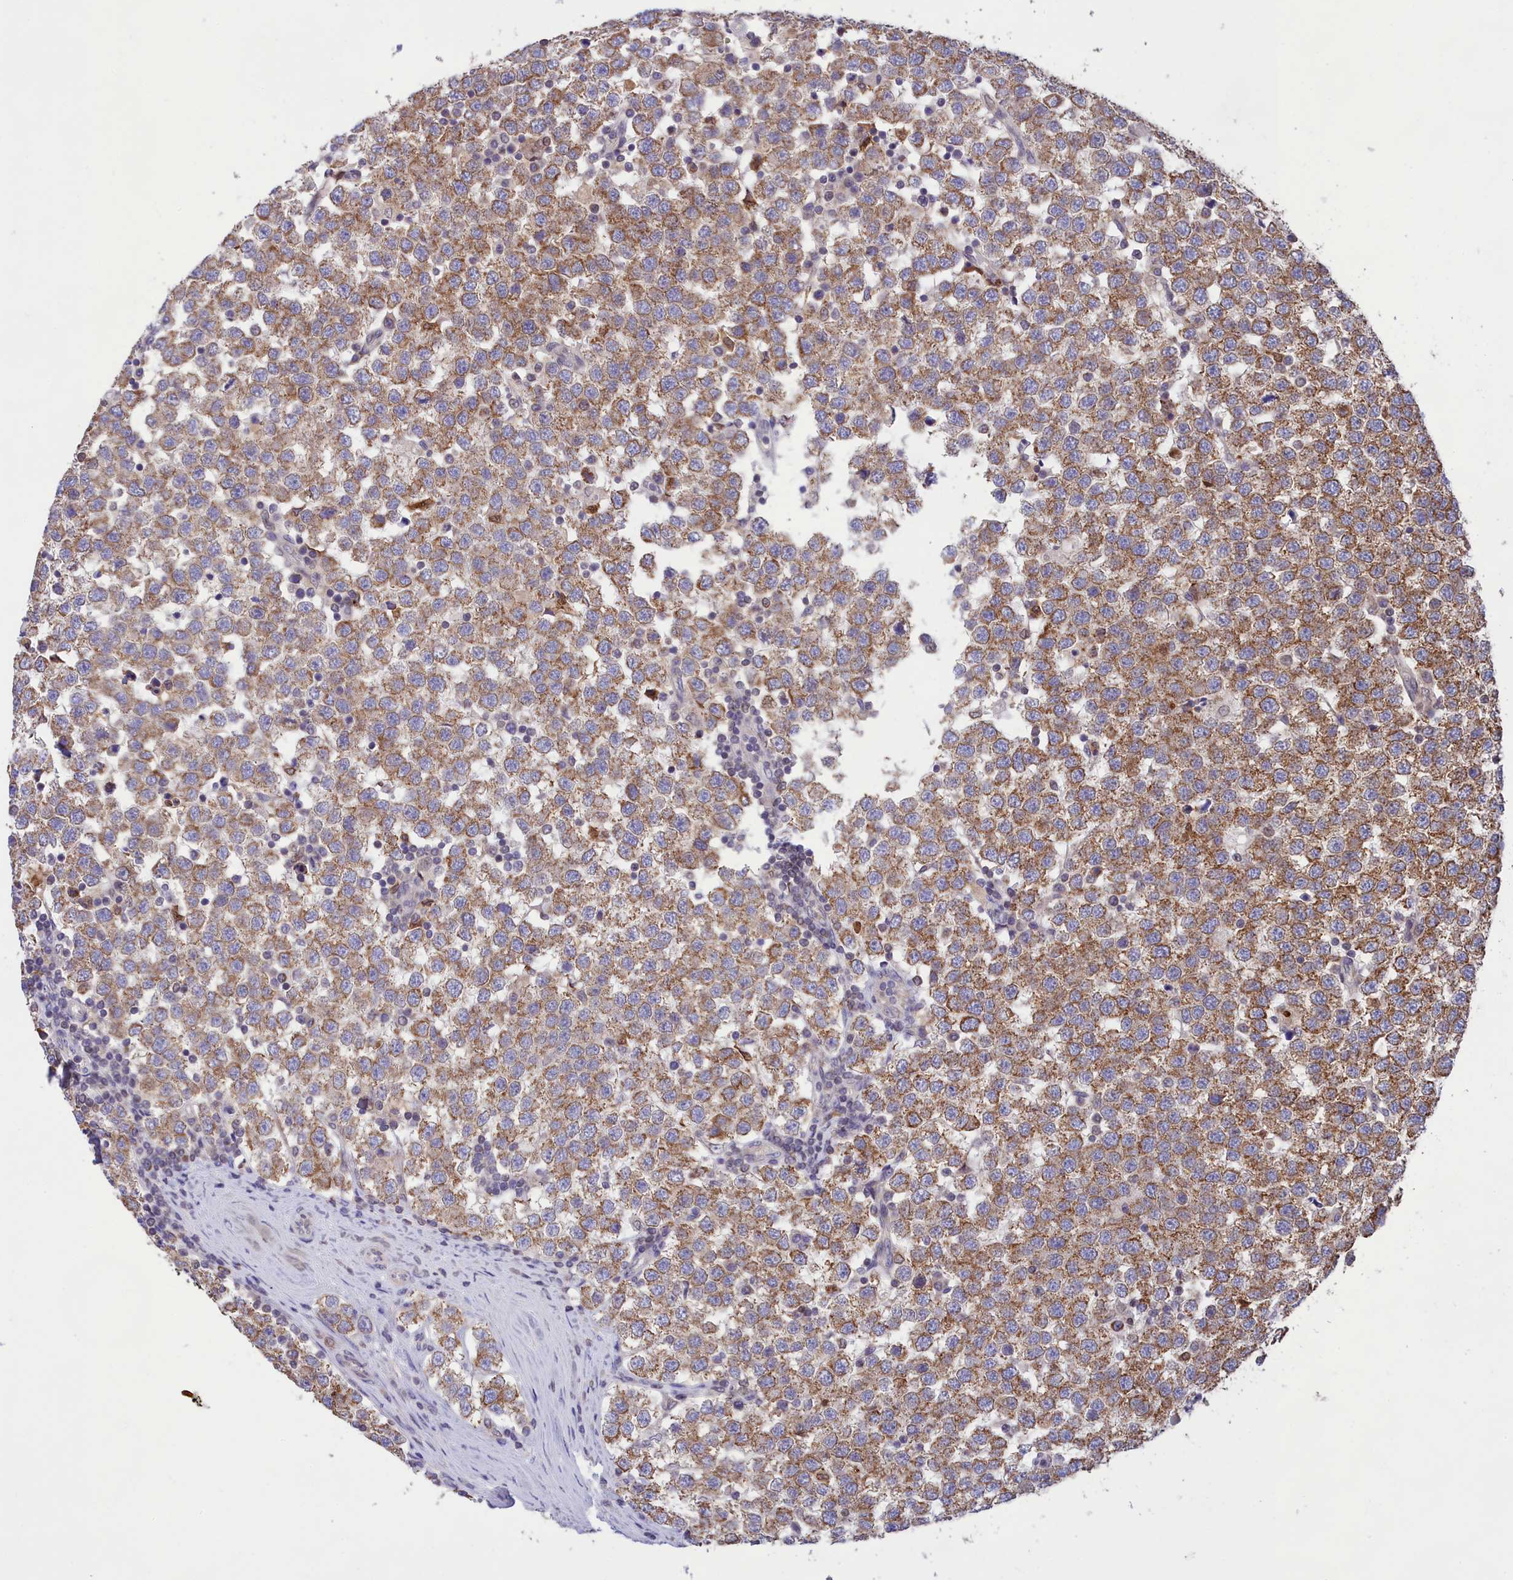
{"staining": {"intensity": "moderate", "quantity": ">75%", "location": "cytoplasmic/membranous"}, "tissue": "testis cancer", "cell_type": "Tumor cells", "image_type": "cancer", "snomed": [{"axis": "morphology", "description": "Seminoma, NOS"}, {"axis": "topography", "description": "Testis"}], "caption": "Immunohistochemistry micrograph of testis cancer (seminoma) stained for a protein (brown), which displays medium levels of moderate cytoplasmic/membranous positivity in approximately >75% of tumor cells.", "gene": "PKHD1L1", "patient": {"sex": "male", "age": 34}}